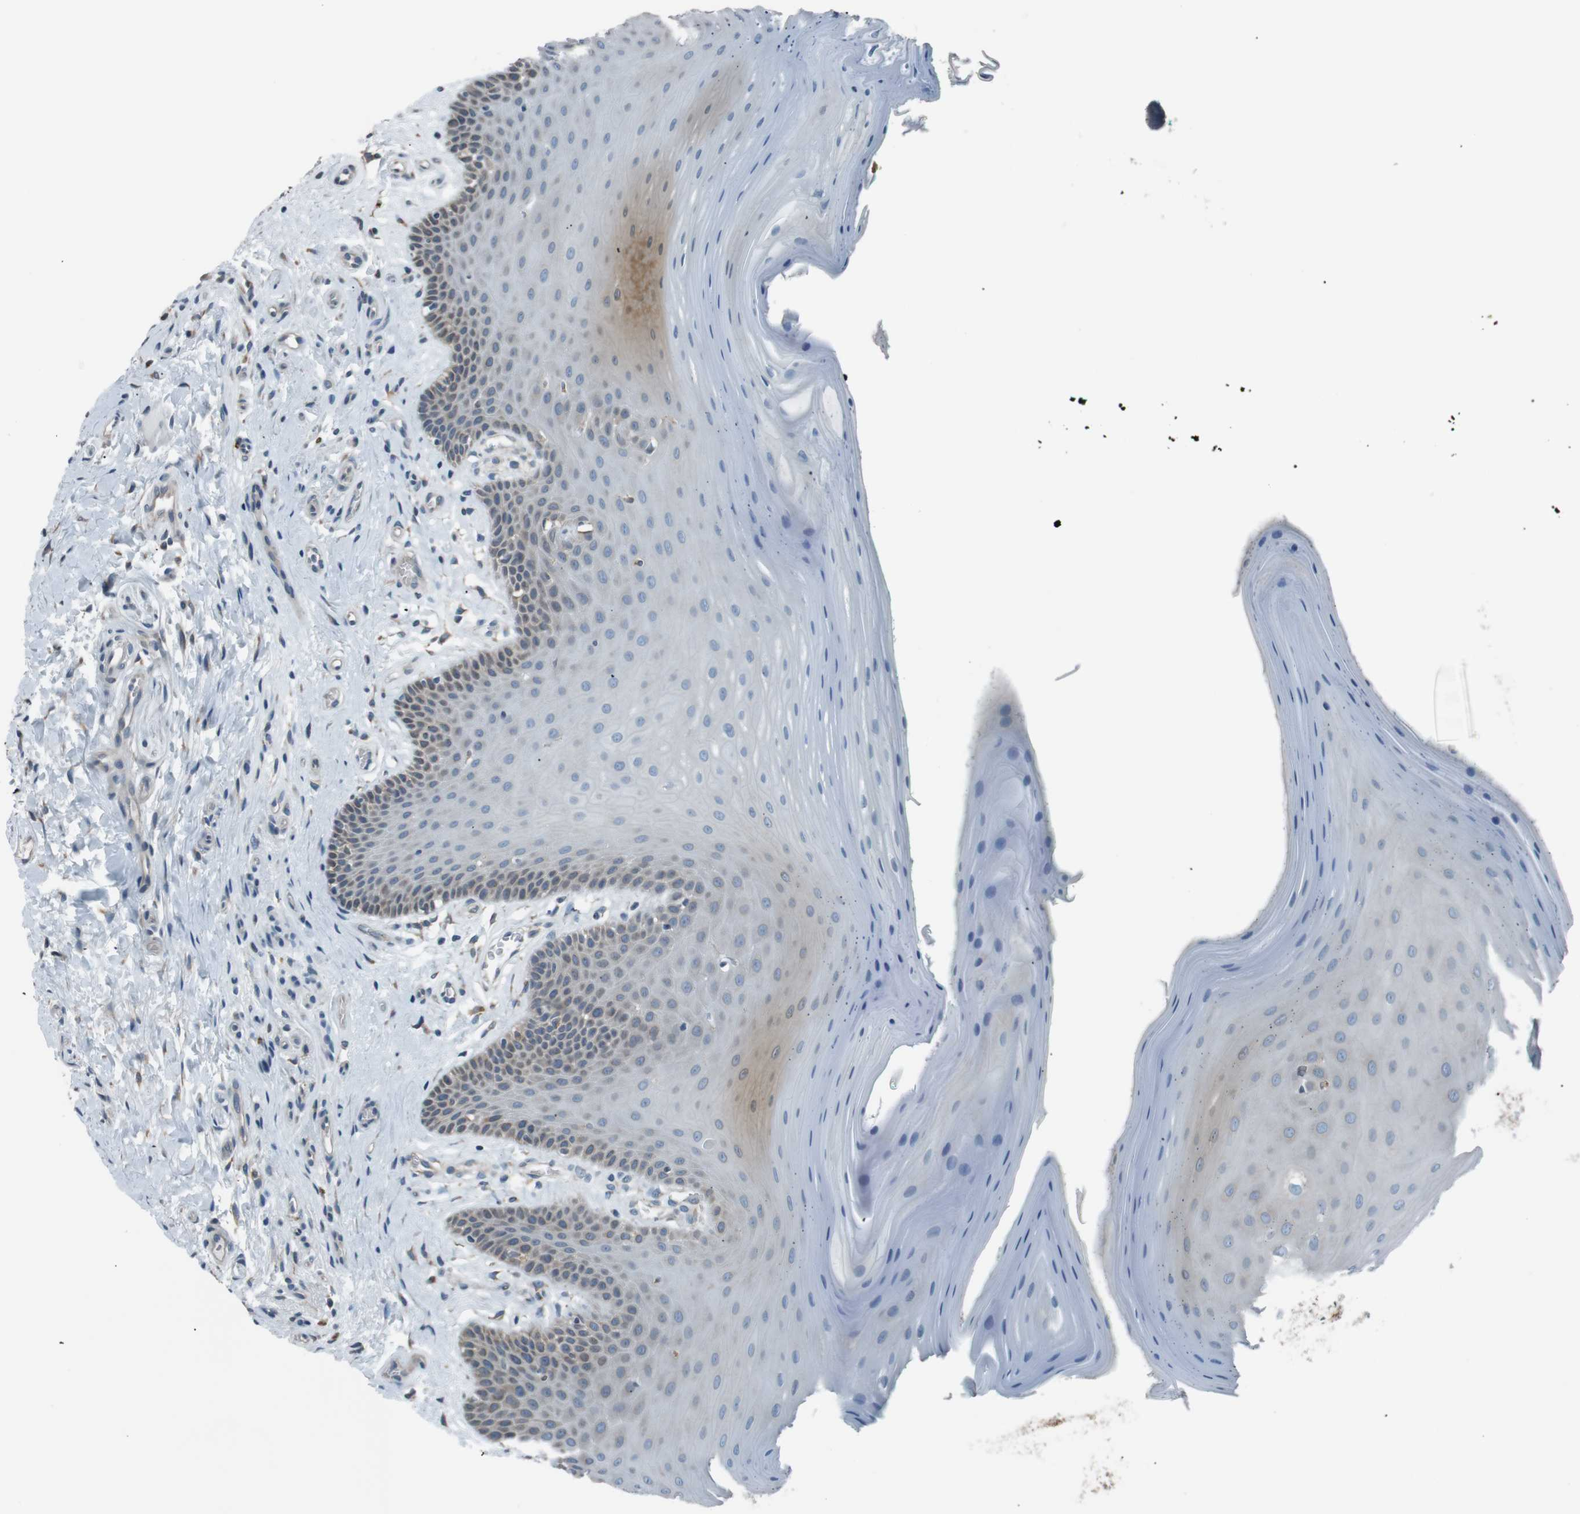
{"staining": {"intensity": "negative", "quantity": "none", "location": "none"}, "tissue": "oral mucosa", "cell_type": "Squamous epithelial cells", "image_type": "normal", "snomed": [{"axis": "morphology", "description": "Normal tissue, NOS"}, {"axis": "topography", "description": "Skeletal muscle"}, {"axis": "topography", "description": "Oral tissue"}], "caption": "DAB immunohistochemical staining of benign oral mucosa exhibits no significant staining in squamous epithelial cells. (DAB immunohistochemistry with hematoxylin counter stain).", "gene": "SIGMAR1", "patient": {"sex": "male", "age": 58}}